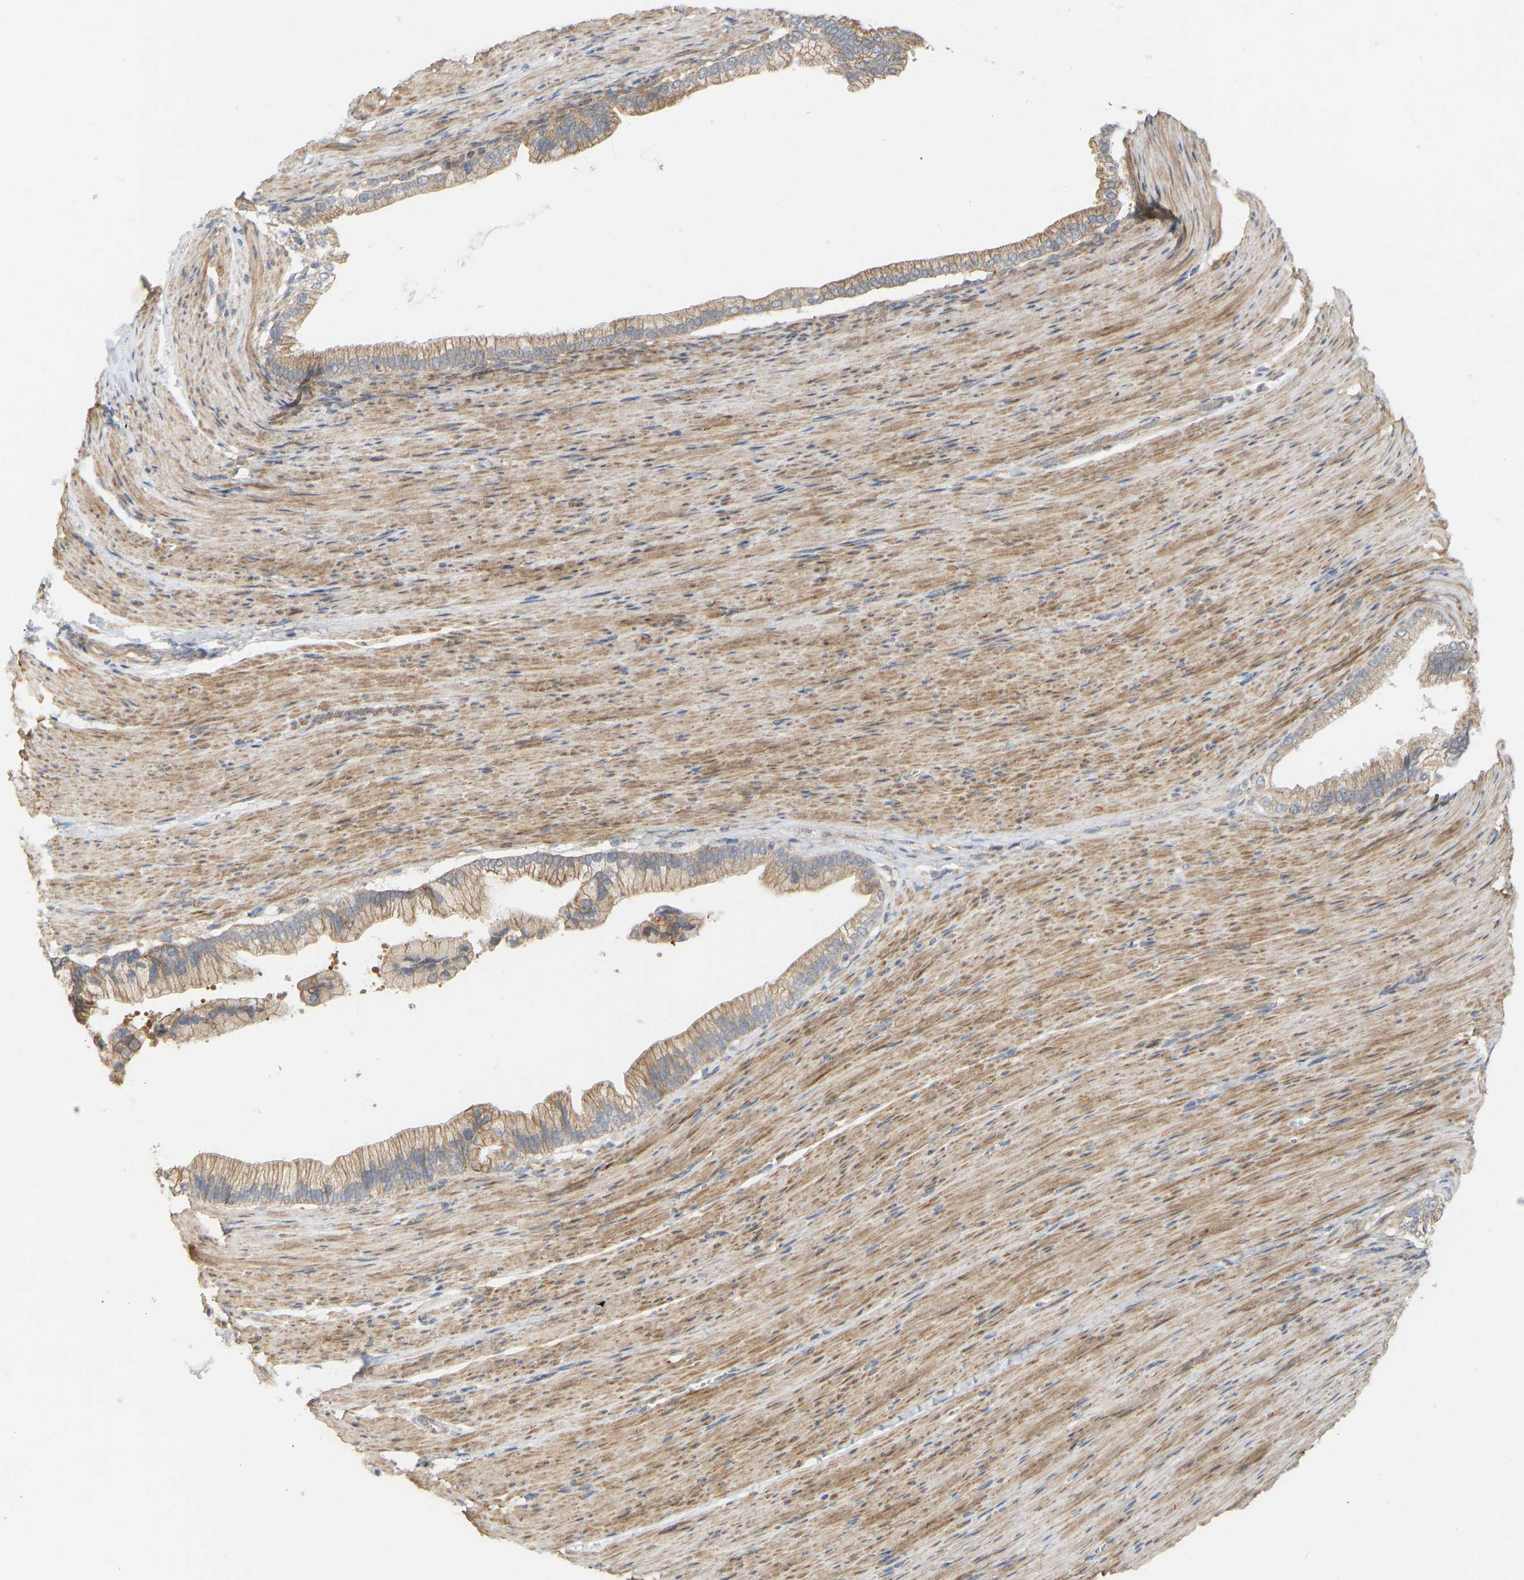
{"staining": {"intensity": "weak", "quantity": ">75%", "location": "cytoplasmic/membranous"}, "tissue": "pancreatic cancer", "cell_type": "Tumor cells", "image_type": "cancer", "snomed": [{"axis": "morphology", "description": "Adenocarcinoma, NOS"}, {"axis": "topography", "description": "Pancreas"}], "caption": "This is an image of immunohistochemistry (IHC) staining of pancreatic adenocarcinoma, which shows weak positivity in the cytoplasmic/membranous of tumor cells.", "gene": "HACD2", "patient": {"sex": "male", "age": 69}}